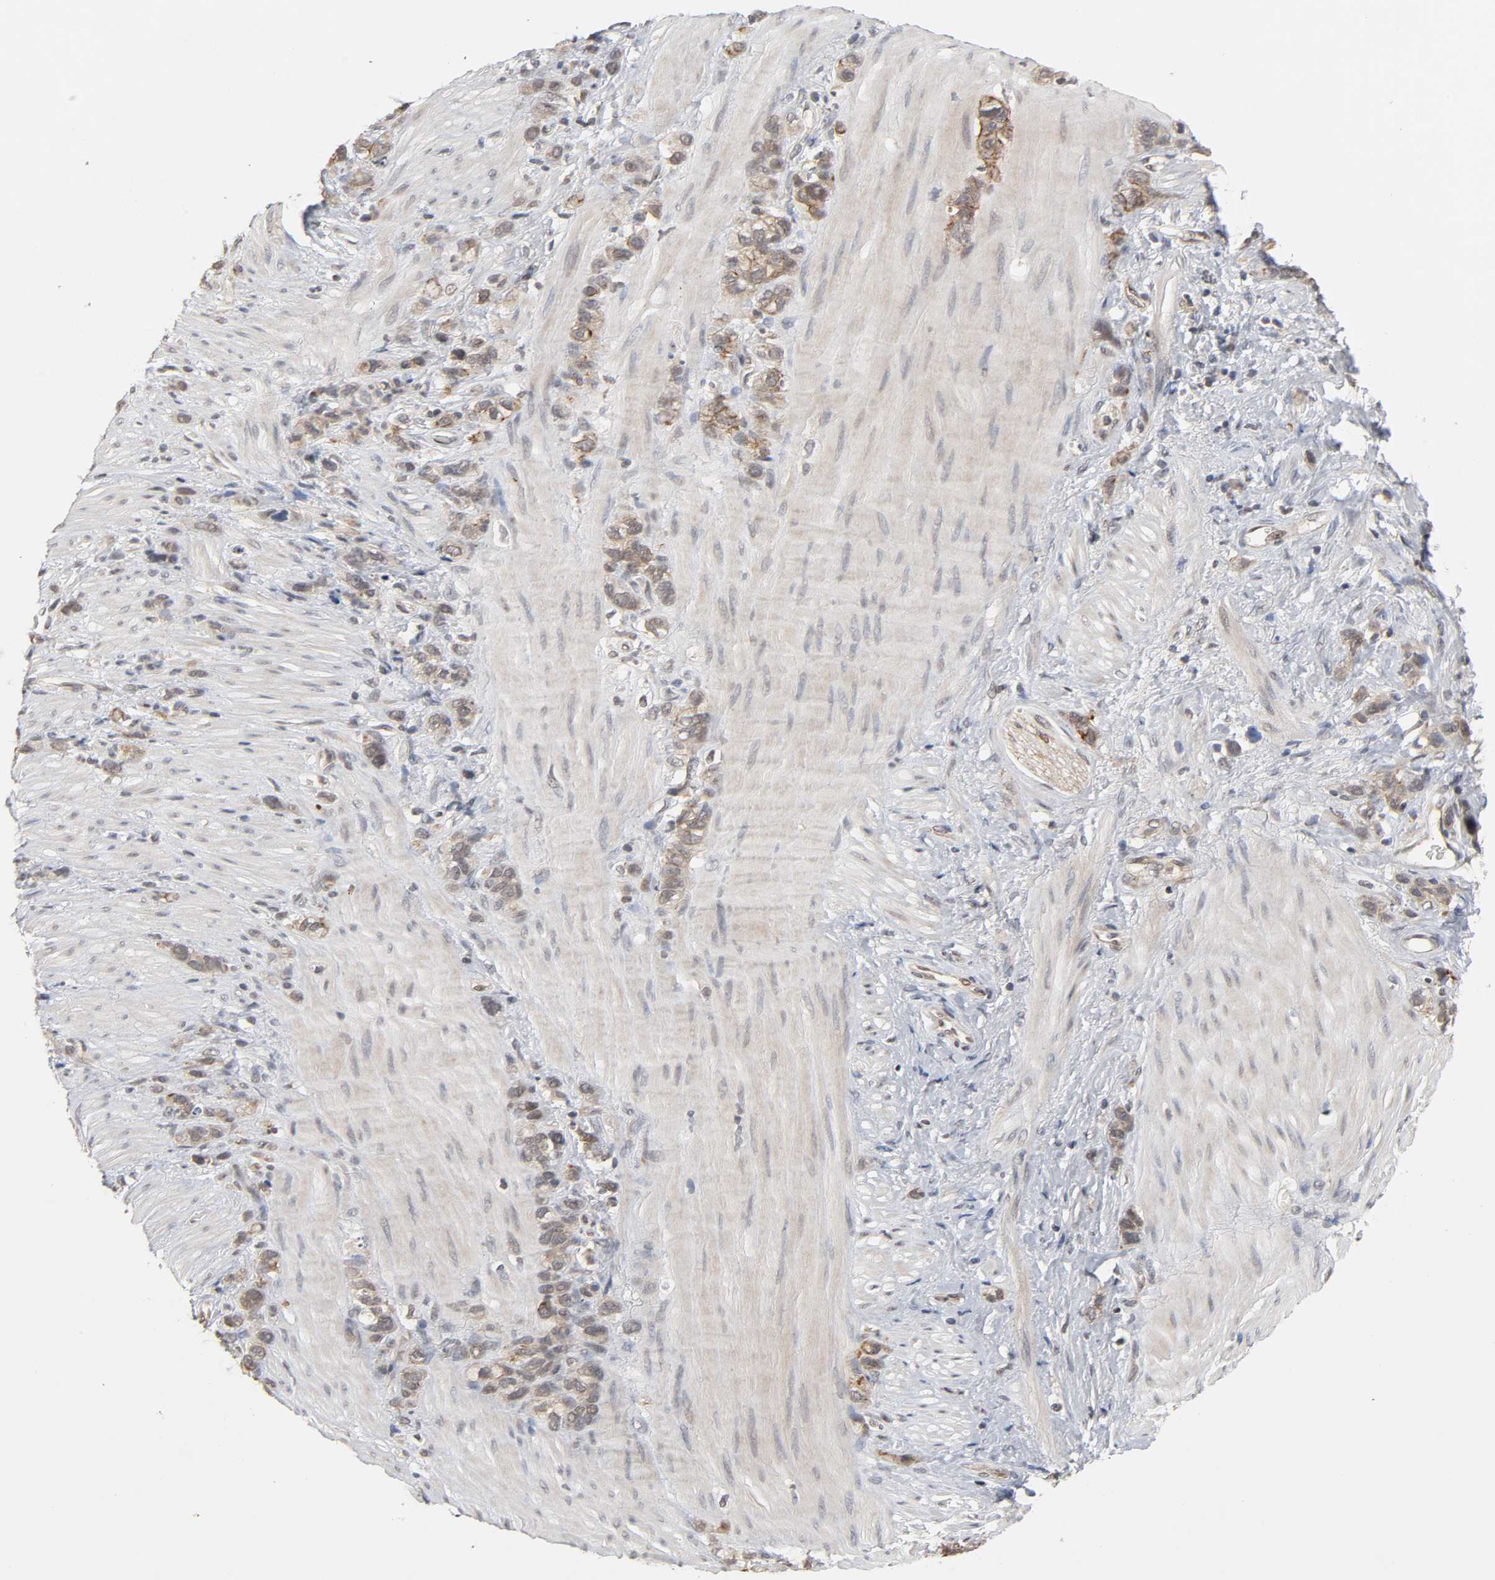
{"staining": {"intensity": "moderate", "quantity": ">75%", "location": "cytoplasmic/membranous"}, "tissue": "stomach cancer", "cell_type": "Tumor cells", "image_type": "cancer", "snomed": [{"axis": "morphology", "description": "Normal tissue, NOS"}, {"axis": "morphology", "description": "Adenocarcinoma, NOS"}, {"axis": "morphology", "description": "Adenocarcinoma, High grade"}, {"axis": "topography", "description": "Stomach, upper"}, {"axis": "topography", "description": "Stomach"}], "caption": "High-power microscopy captured an immunohistochemistry histopathology image of high-grade adenocarcinoma (stomach), revealing moderate cytoplasmic/membranous positivity in about >75% of tumor cells. Using DAB (3,3'-diaminobenzidine) (brown) and hematoxylin (blue) stains, captured at high magnification using brightfield microscopy.", "gene": "HTR1E", "patient": {"sex": "female", "age": 65}}